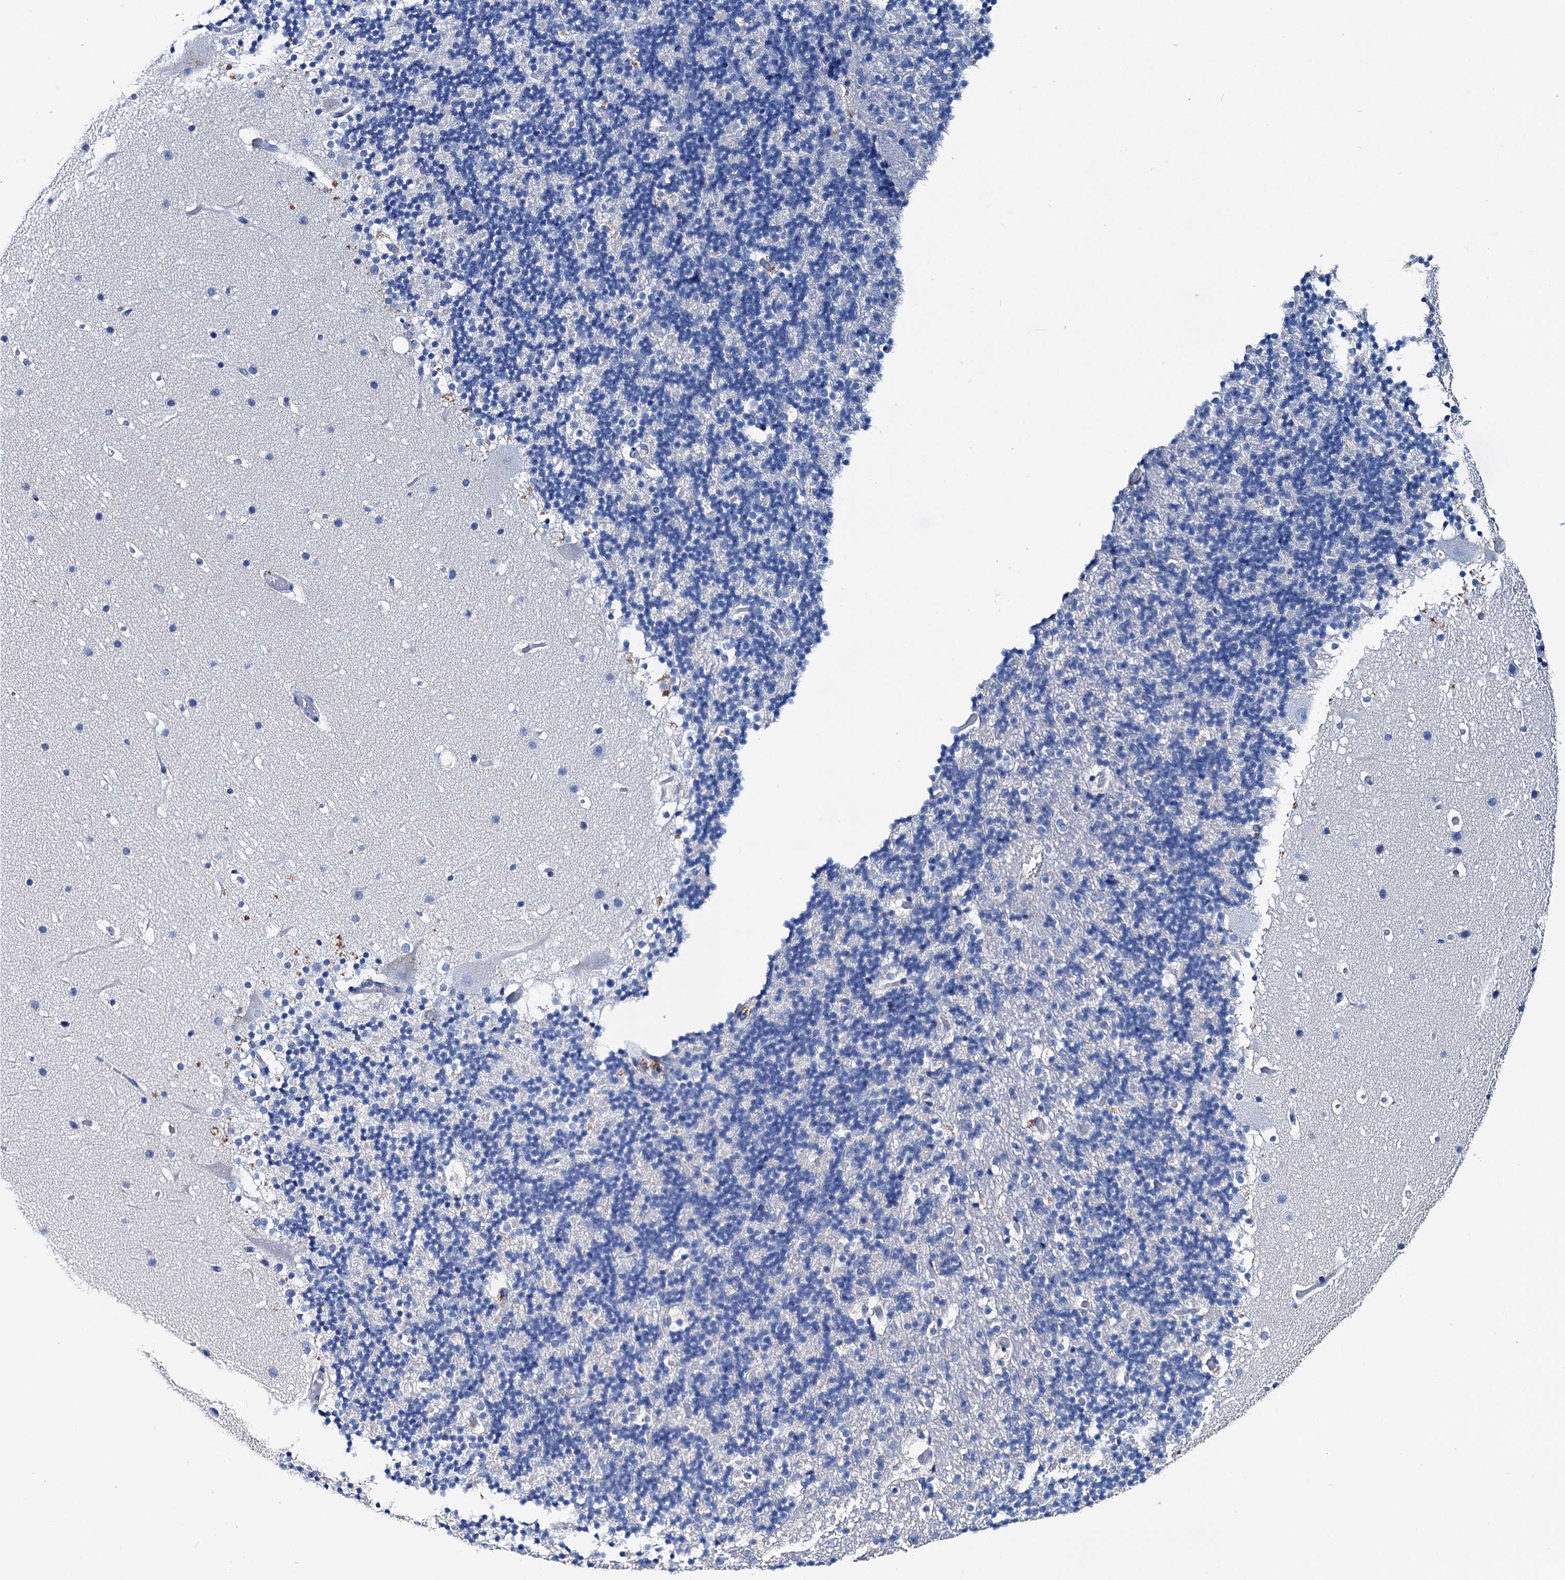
{"staining": {"intensity": "negative", "quantity": "none", "location": "none"}, "tissue": "cerebellum", "cell_type": "Cells in granular layer", "image_type": "normal", "snomed": [{"axis": "morphology", "description": "Normal tissue, NOS"}, {"axis": "topography", "description": "Cerebellum"}], "caption": "Immunohistochemistry (IHC) of unremarkable cerebellum displays no staining in cells in granular layer.", "gene": "BRINP1", "patient": {"sex": "male", "age": 57}}